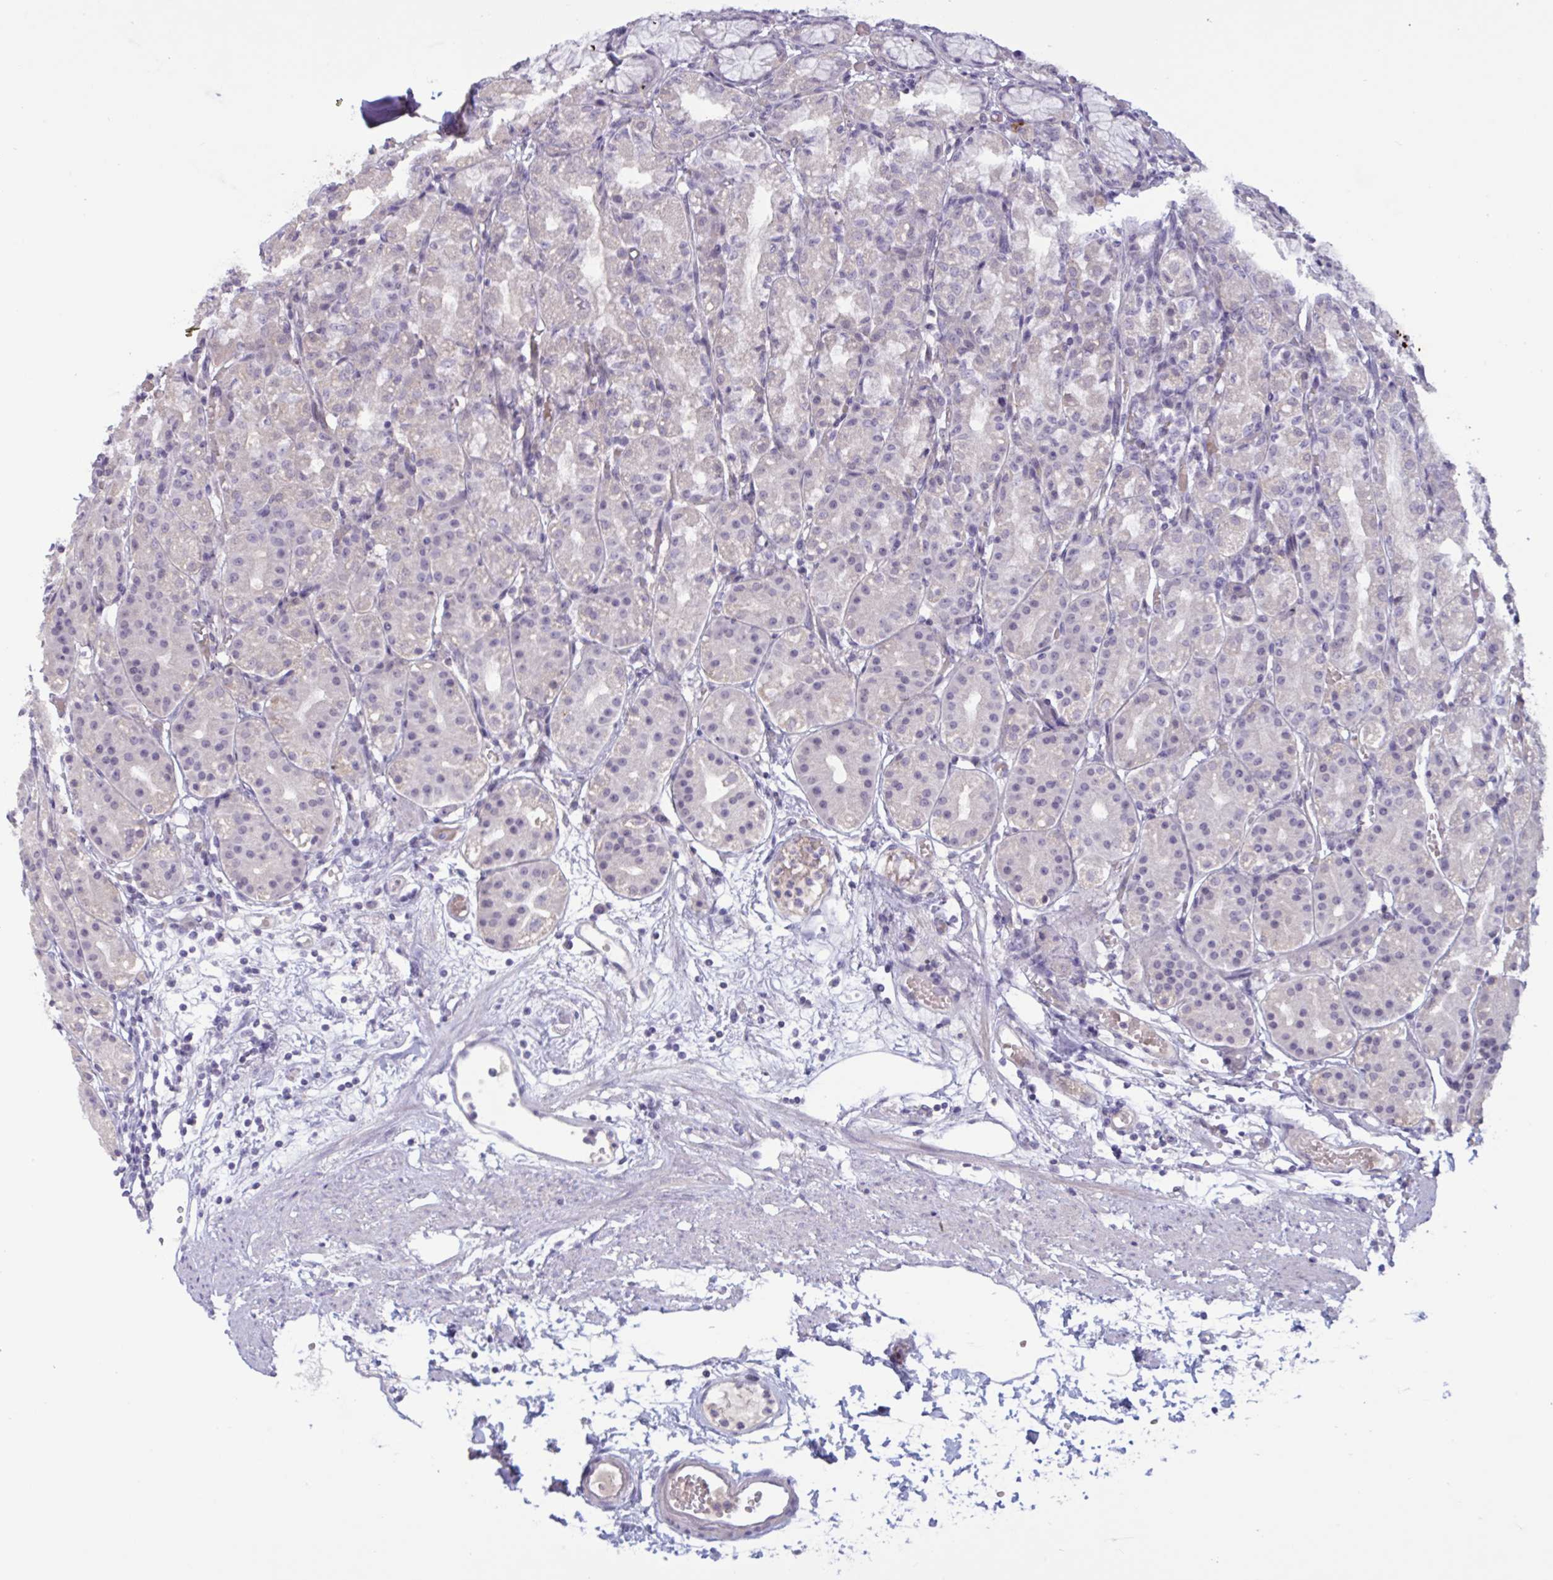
{"staining": {"intensity": "negative", "quantity": "none", "location": "none"}, "tissue": "stomach", "cell_type": "Glandular cells", "image_type": "normal", "snomed": [{"axis": "morphology", "description": "Normal tissue, NOS"}, {"axis": "topography", "description": "Stomach"}], "caption": "Stomach stained for a protein using immunohistochemistry (IHC) displays no expression glandular cells.", "gene": "ENSG00000281613", "patient": {"sex": "female", "age": 57}}